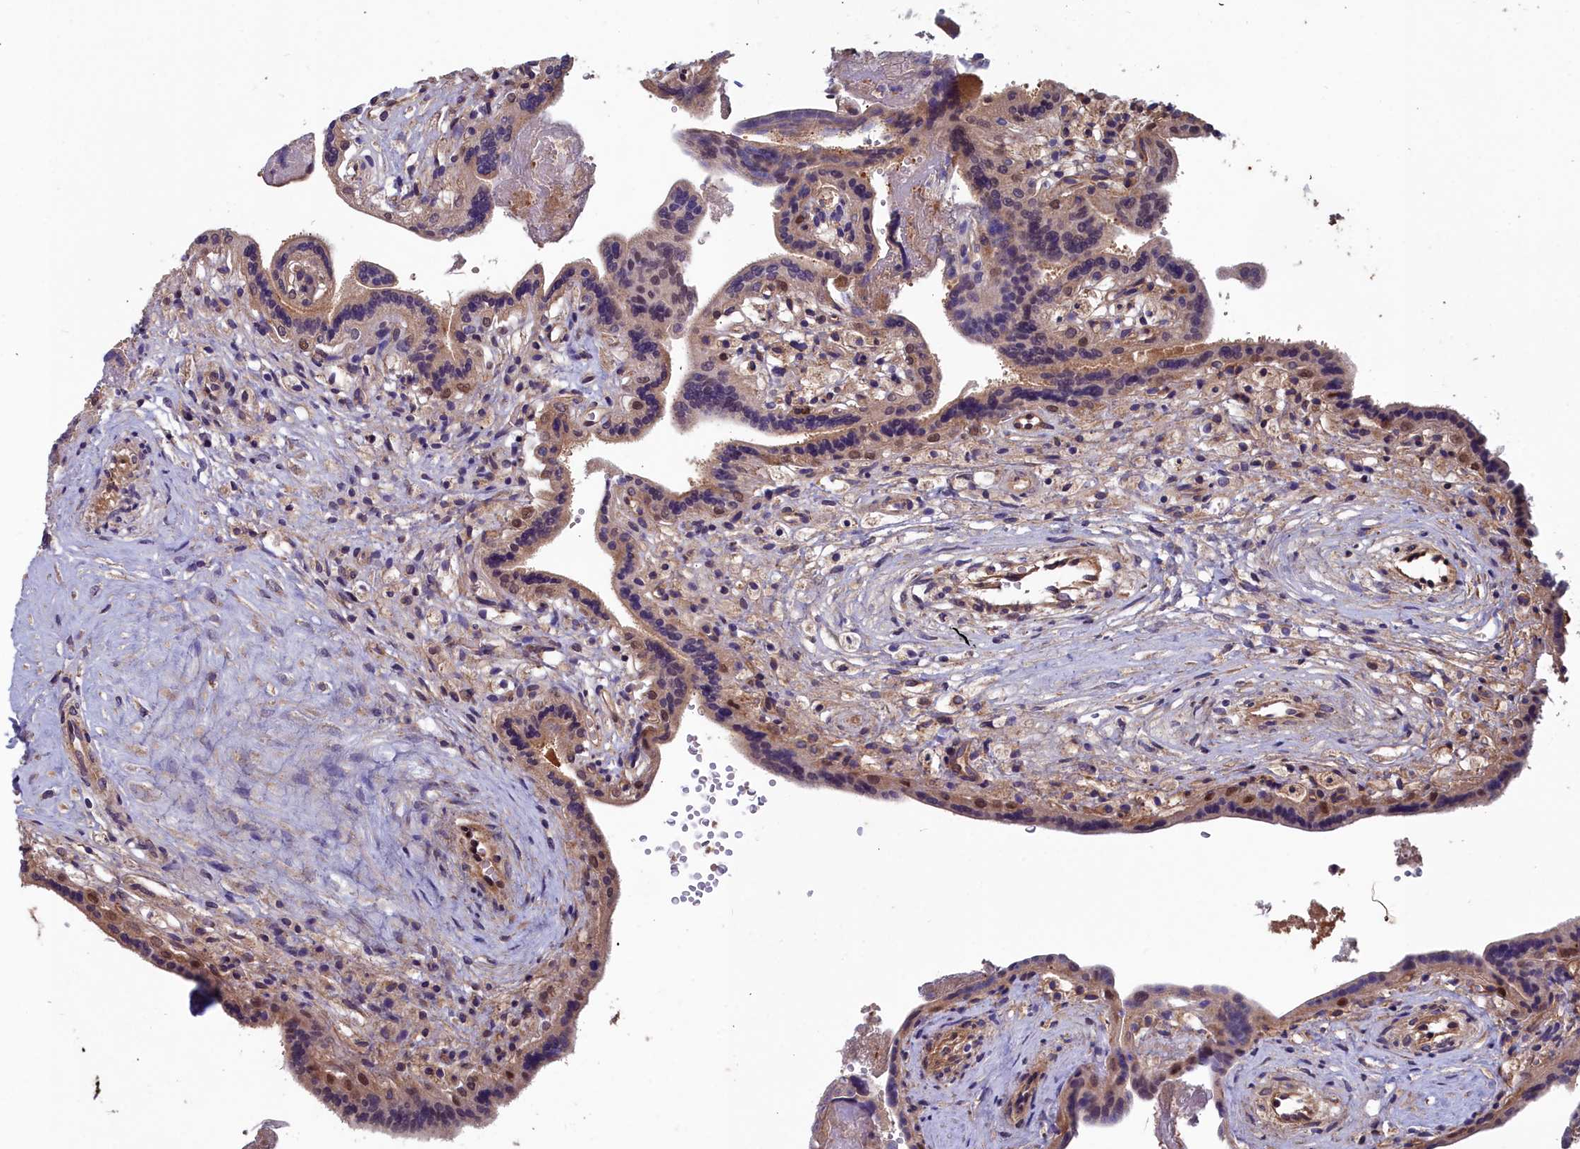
{"staining": {"intensity": "weak", "quantity": ">75%", "location": "cytoplasmic/membranous"}, "tissue": "placenta", "cell_type": "Trophoblastic cells", "image_type": "normal", "snomed": [{"axis": "morphology", "description": "Normal tissue, NOS"}, {"axis": "topography", "description": "Placenta"}], "caption": "Protein staining of benign placenta reveals weak cytoplasmic/membranous expression in approximately >75% of trophoblastic cells. (DAB IHC with brightfield microscopy, high magnification).", "gene": "GFRA2", "patient": {"sex": "female", "age": 37}}